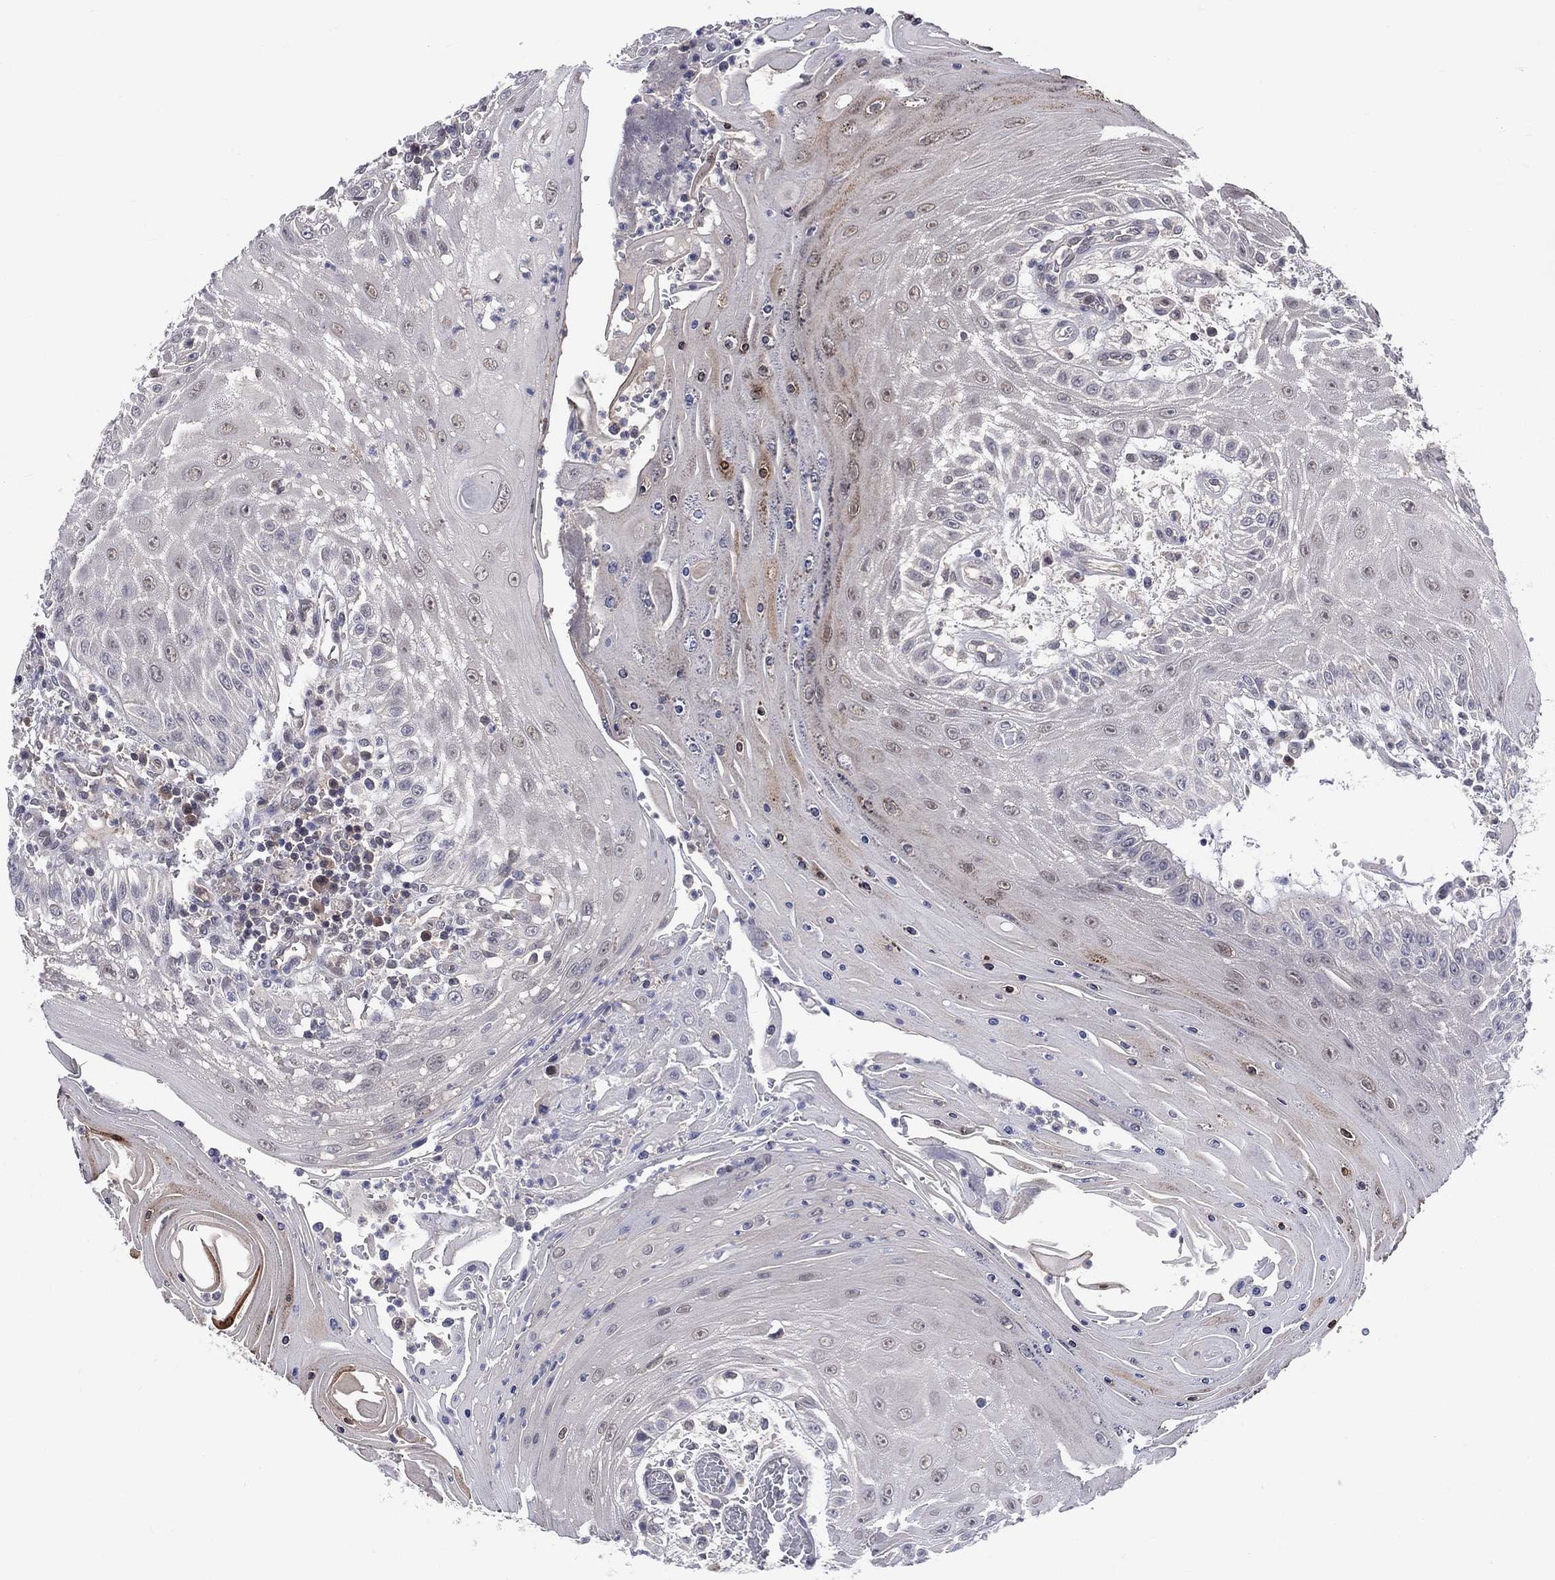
{"staining": {"intensity": "negative", "quantity": "none", "location": "none"}, "tissue": "head and neck cancer", "cell_type": "Tumor cells", "image_type": "cancer", "snomed": [{"axis": "morphology", "description": "Squamous cell carcinoma, NOS"}, {"axis": "topography", "description": "Oral tissue"}, {"axis": "topography", "description": "Head-Neck"}], "caption": "Micrograph shows no protein staining in tumor cells of squamous cell carcinoma (head and neck) tissue.", "gene": "DLG4", "patient": {"sex": "male", "age": 58}}